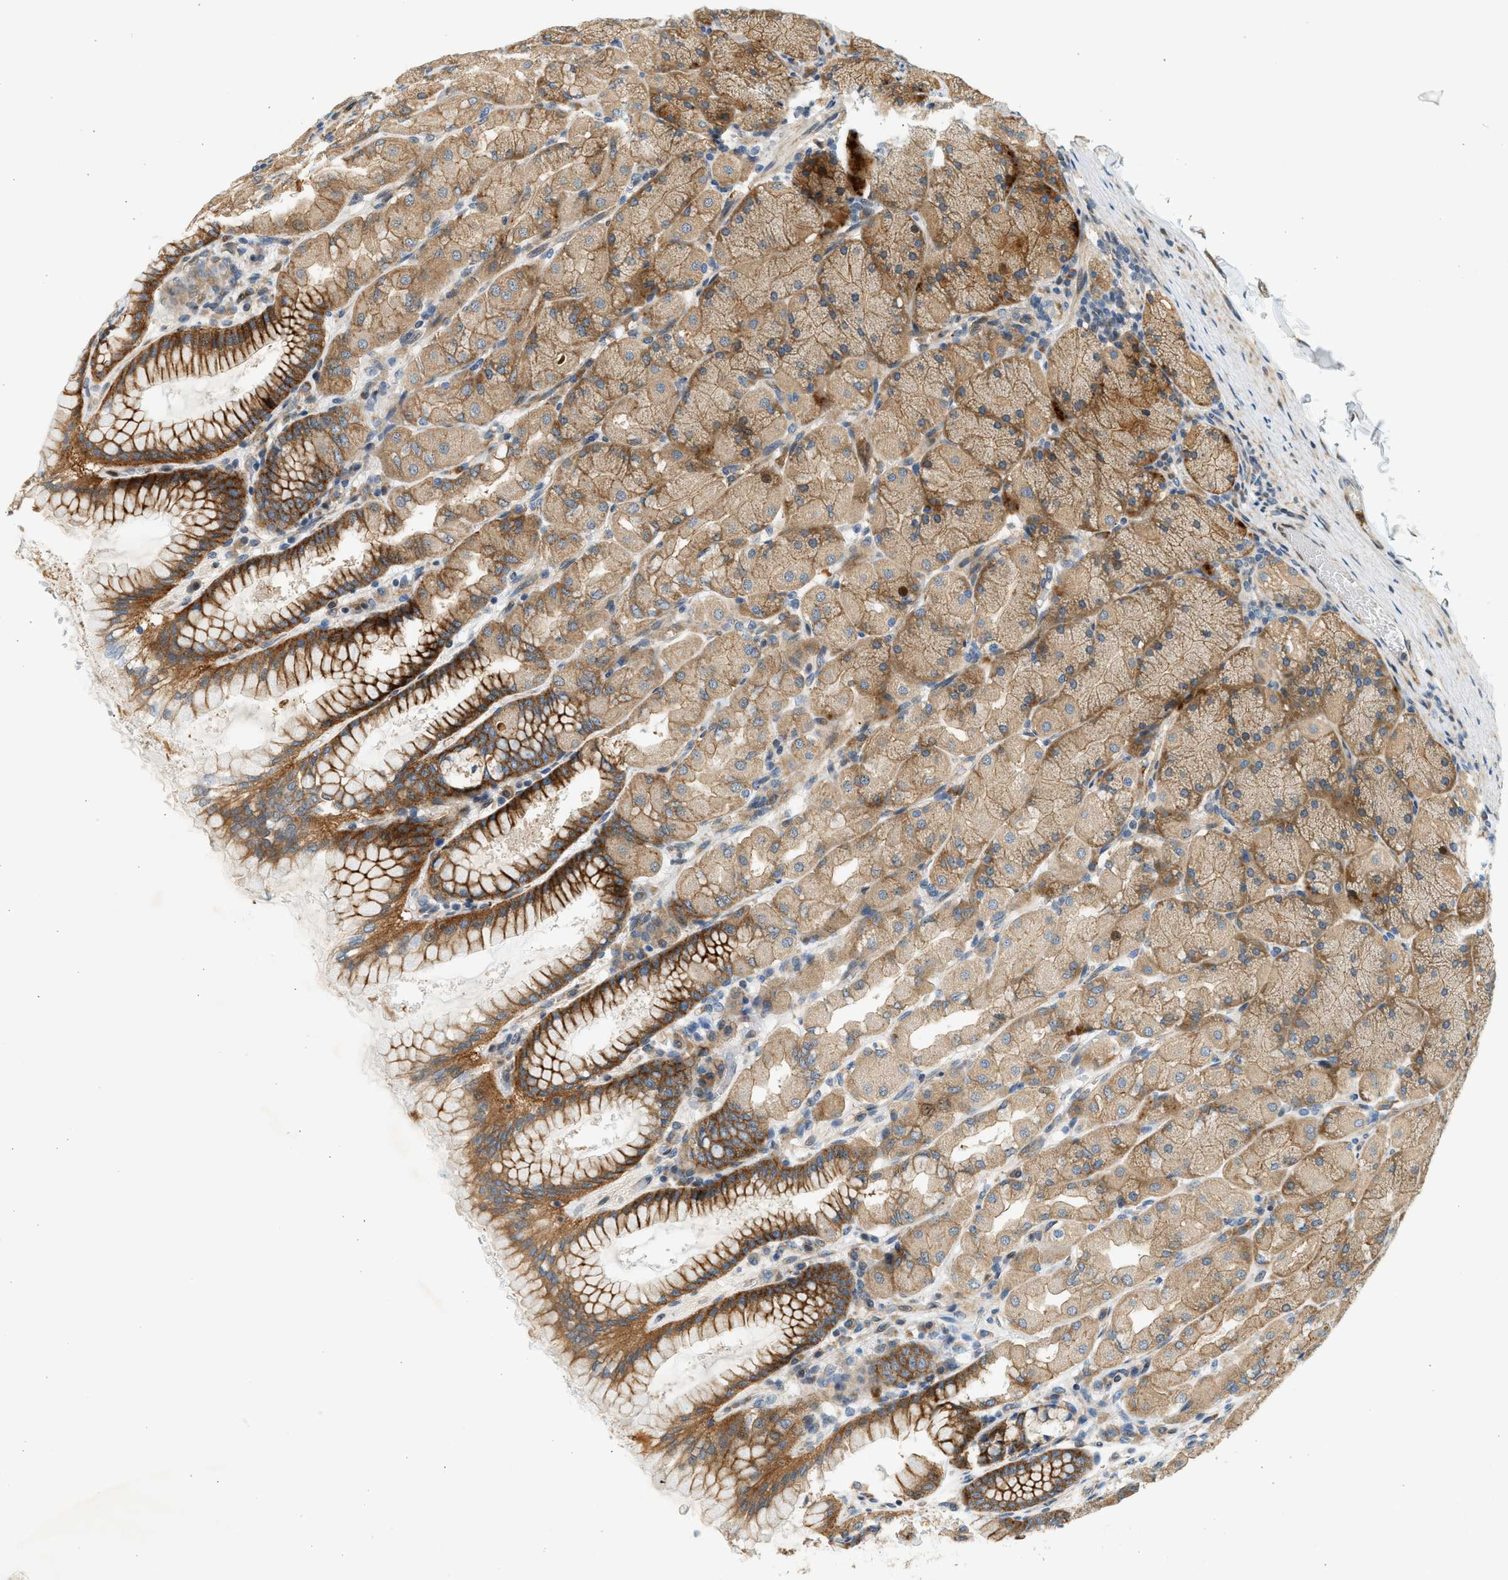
{"staining": {"intensity": "moderate", "quantity": ">75%", "location": "cytoplasmic/membranous"}, "tissue": "stomach", "cell_type": "Glandular cells", "image_type": "normal", "snomed": [{"axis": "morphology", "description": "Normal tissue, NOS"}, {"axis": "topography", "description": "Stomach, upper"}], "caption": "This image shows immunohistochemistry (IHC) staining of unremarkable human stomach, with medium moderate cytoplasmic/membranous positivity in about >75% of glandular cells.", "gene": "NRSN2", "patient": {"sex": "female", "age": 56}}